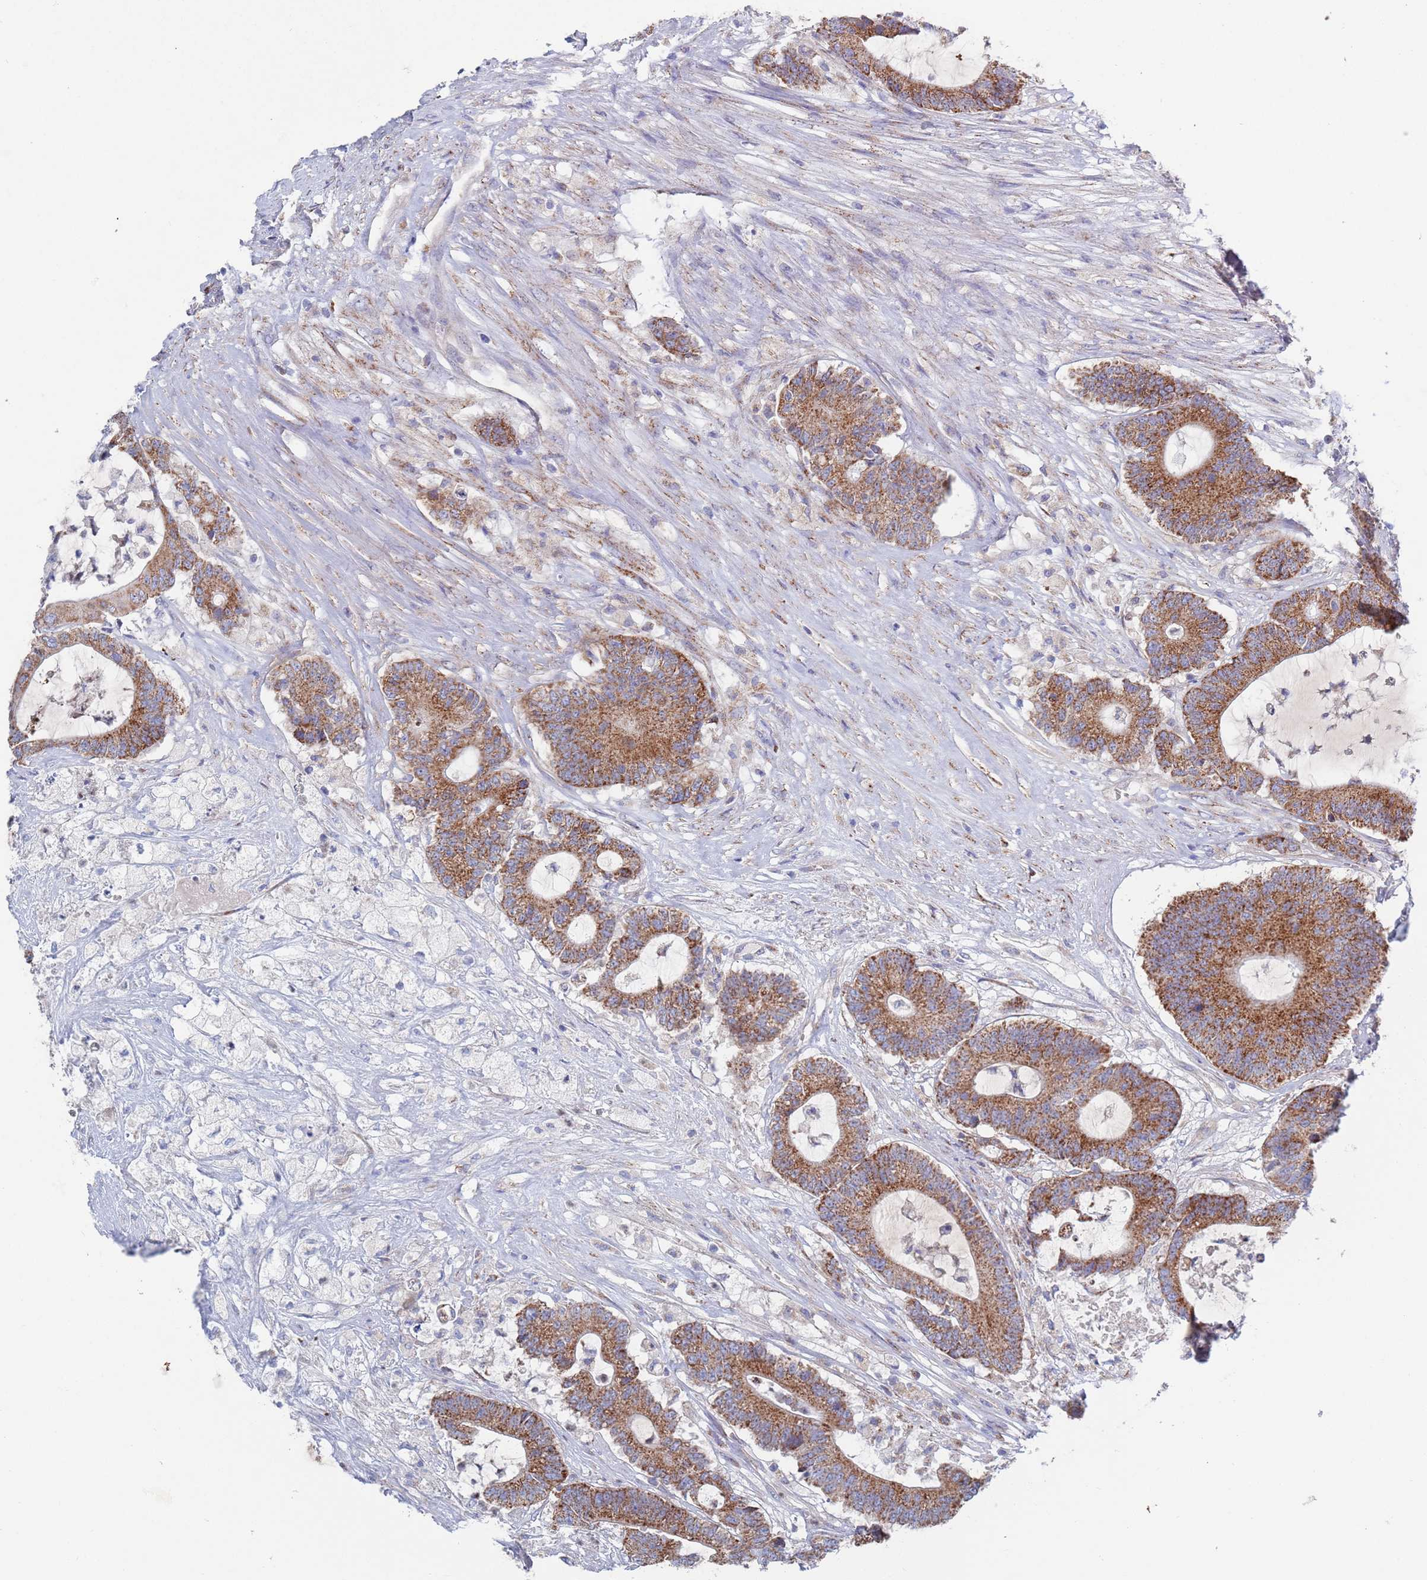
{"staining": {"intensity": "strong", "quantity": ">75%", "location": "cytoplasmic/membranous"}, "tissue": "colorectal cancer", "cell_type": "Tumor cells", "image_type": "cancer", "snomed": [{"axis": "morphology", "description": "Adenocarcinoma, NOS"}, {"axis": "topography", "description": "Colon"}], "caption": "Human colorectal adenocarcinoma stained with a brown dye displays strong cytoplasmic/membranous positive expression in about >75% of tumor cells.", "gene": "CHCHD6", "patient": {"sex": "female", "age": 84}}